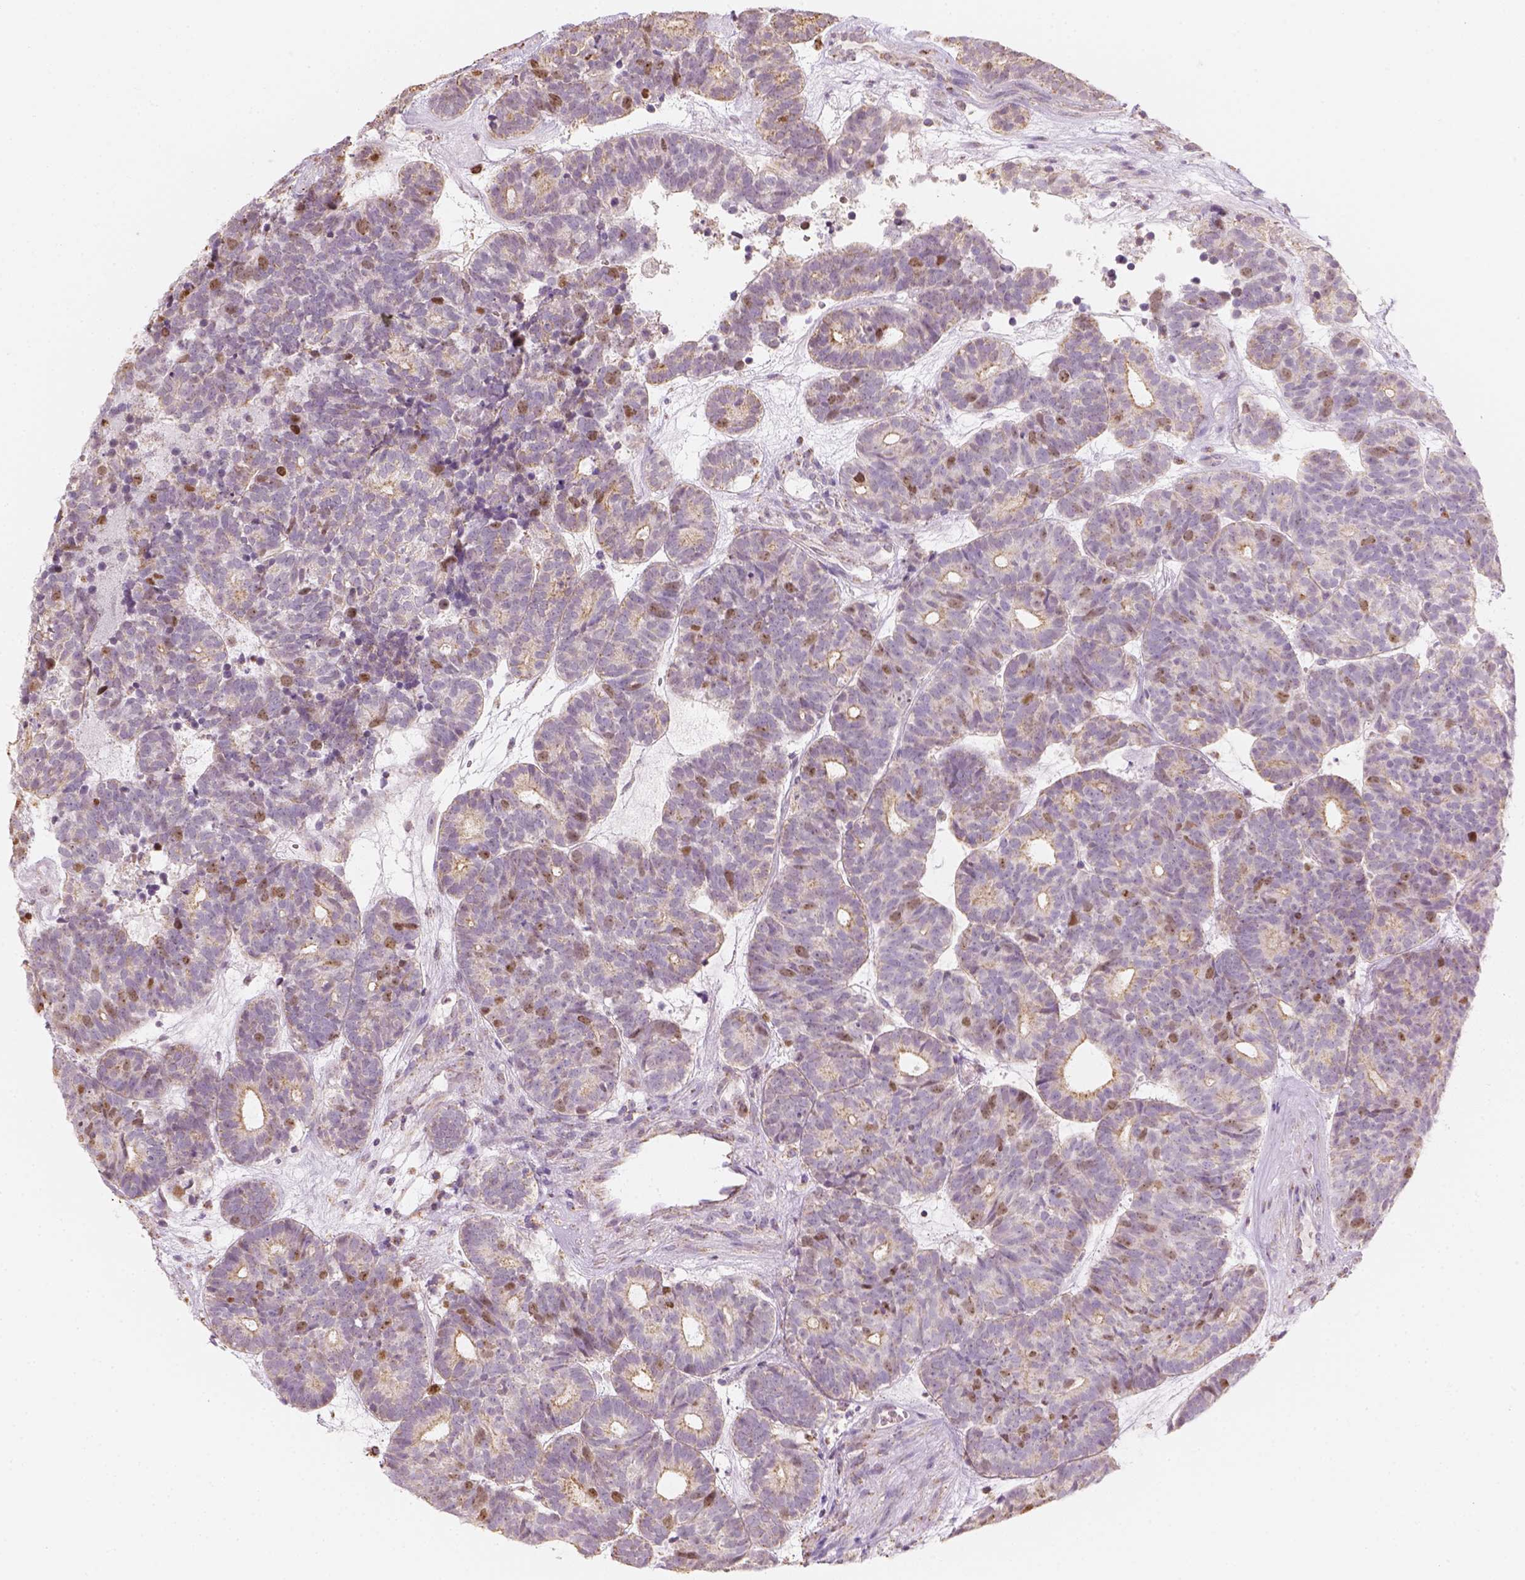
{"staining": {"intensity": "moderate", "quantity": "<25%", "location": "cytoplasmic/membranous,nuclear"}, "tissue": "head and neck cancer", "cell_type": "Tumor cells", "image_type": "cancer", "snomed": [{"axis": "morphology", "description": "Adenocarcinoma, NOS"}, {"axis": "topography", "description": "Head-Neck"}], "caption": "Head and neck adenocarcinoma stained for a protein shows moderate cytoplasmic/membranous and nuclear positivity in tumor cells.", "gene": "LCA5", "patient": {"sex": "female", "age": 81}}